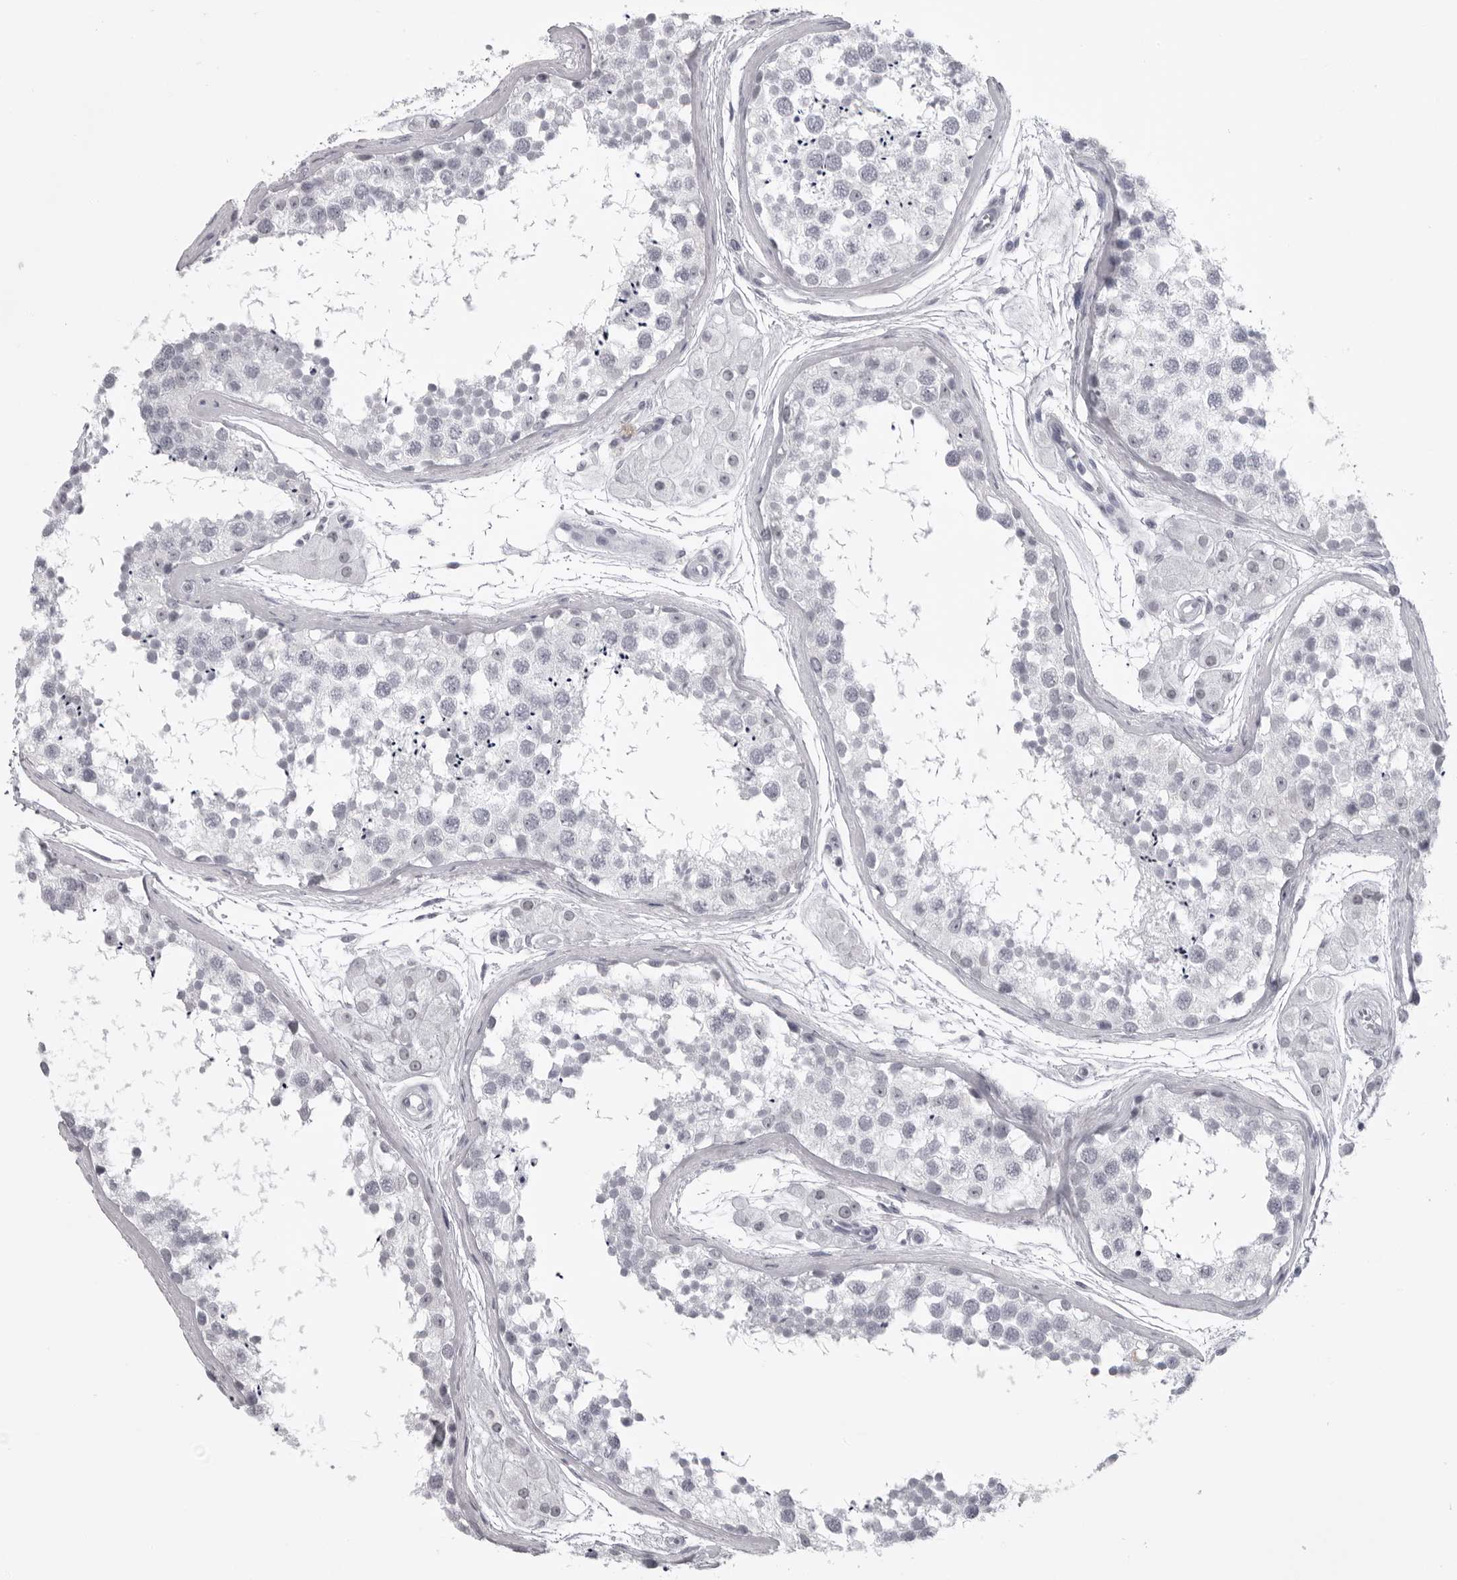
{"staining": {"intensity": "negative", "quantity": "none", "location": "none"}, "tissue": "testis", "cell_type": "Cells in seminiferous ducts", "image_type": "normal", "snomed": [{"axis": "morphology", "description": "Normal tissue, NOS"}, {"axis": "topography", "description": "Testis"}], "caption": "An image of testis stained for a protein reveals no brown staining in cells in seminiferous ducts.", "gene": "UROD", "patient": {"sex": "male", "age": 56}}